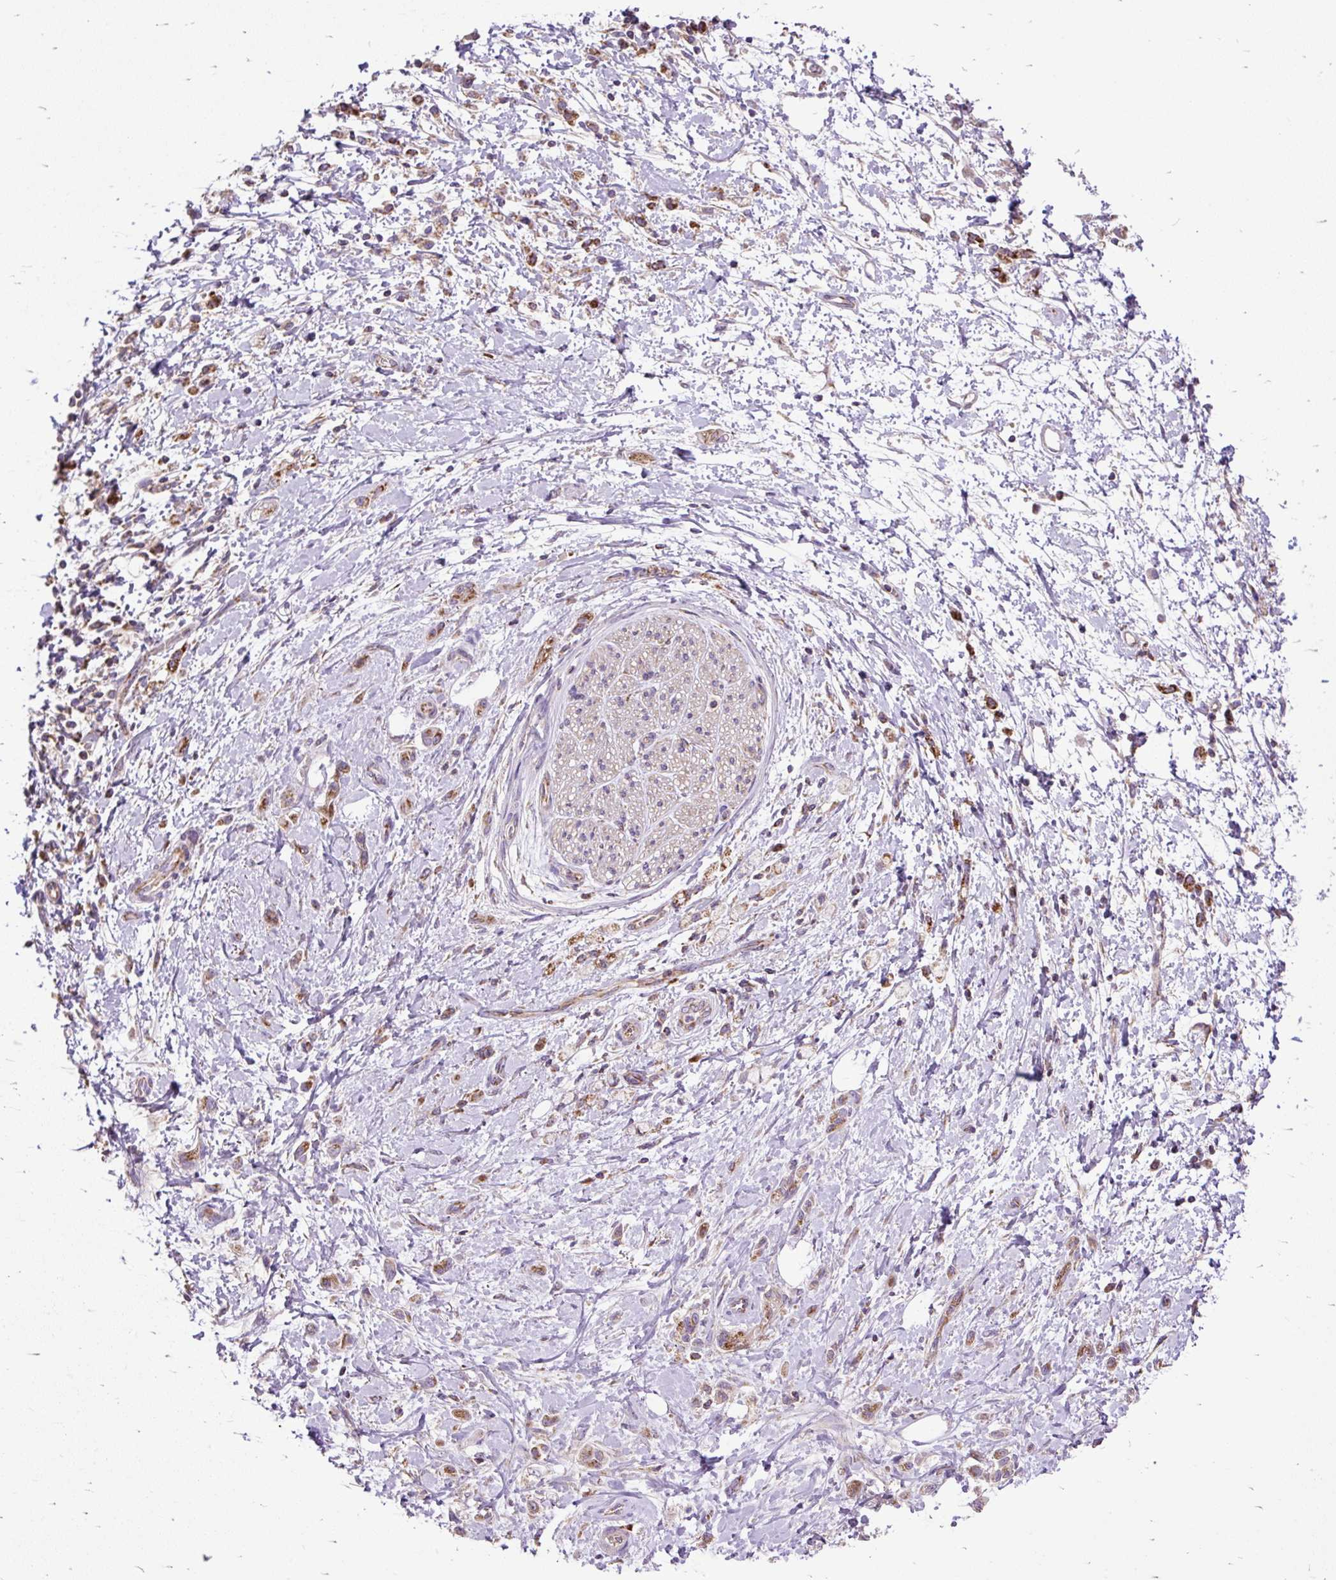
{"staining": {"intensity": "moderate", "quantity": ">75%", "location": "cytoplasmic/membranous"}, "tissue": "stomach cancer", "cell_type": "Tumor cells", "image_type": "cancer", "snomed": [{"axis": "morphology", "description": "Adenocarcinoma, NOS"}, {"axis": "topography", "description": "Stomach"}], "caption": "Protein expression analysis of stomach cancer (adenocarcinoma) displays moderate cytoplasmic/membranous expression in about >75% of tumor cells.", "gene": "TOMM40", "patient": {"sex": "female", "age": 60}}